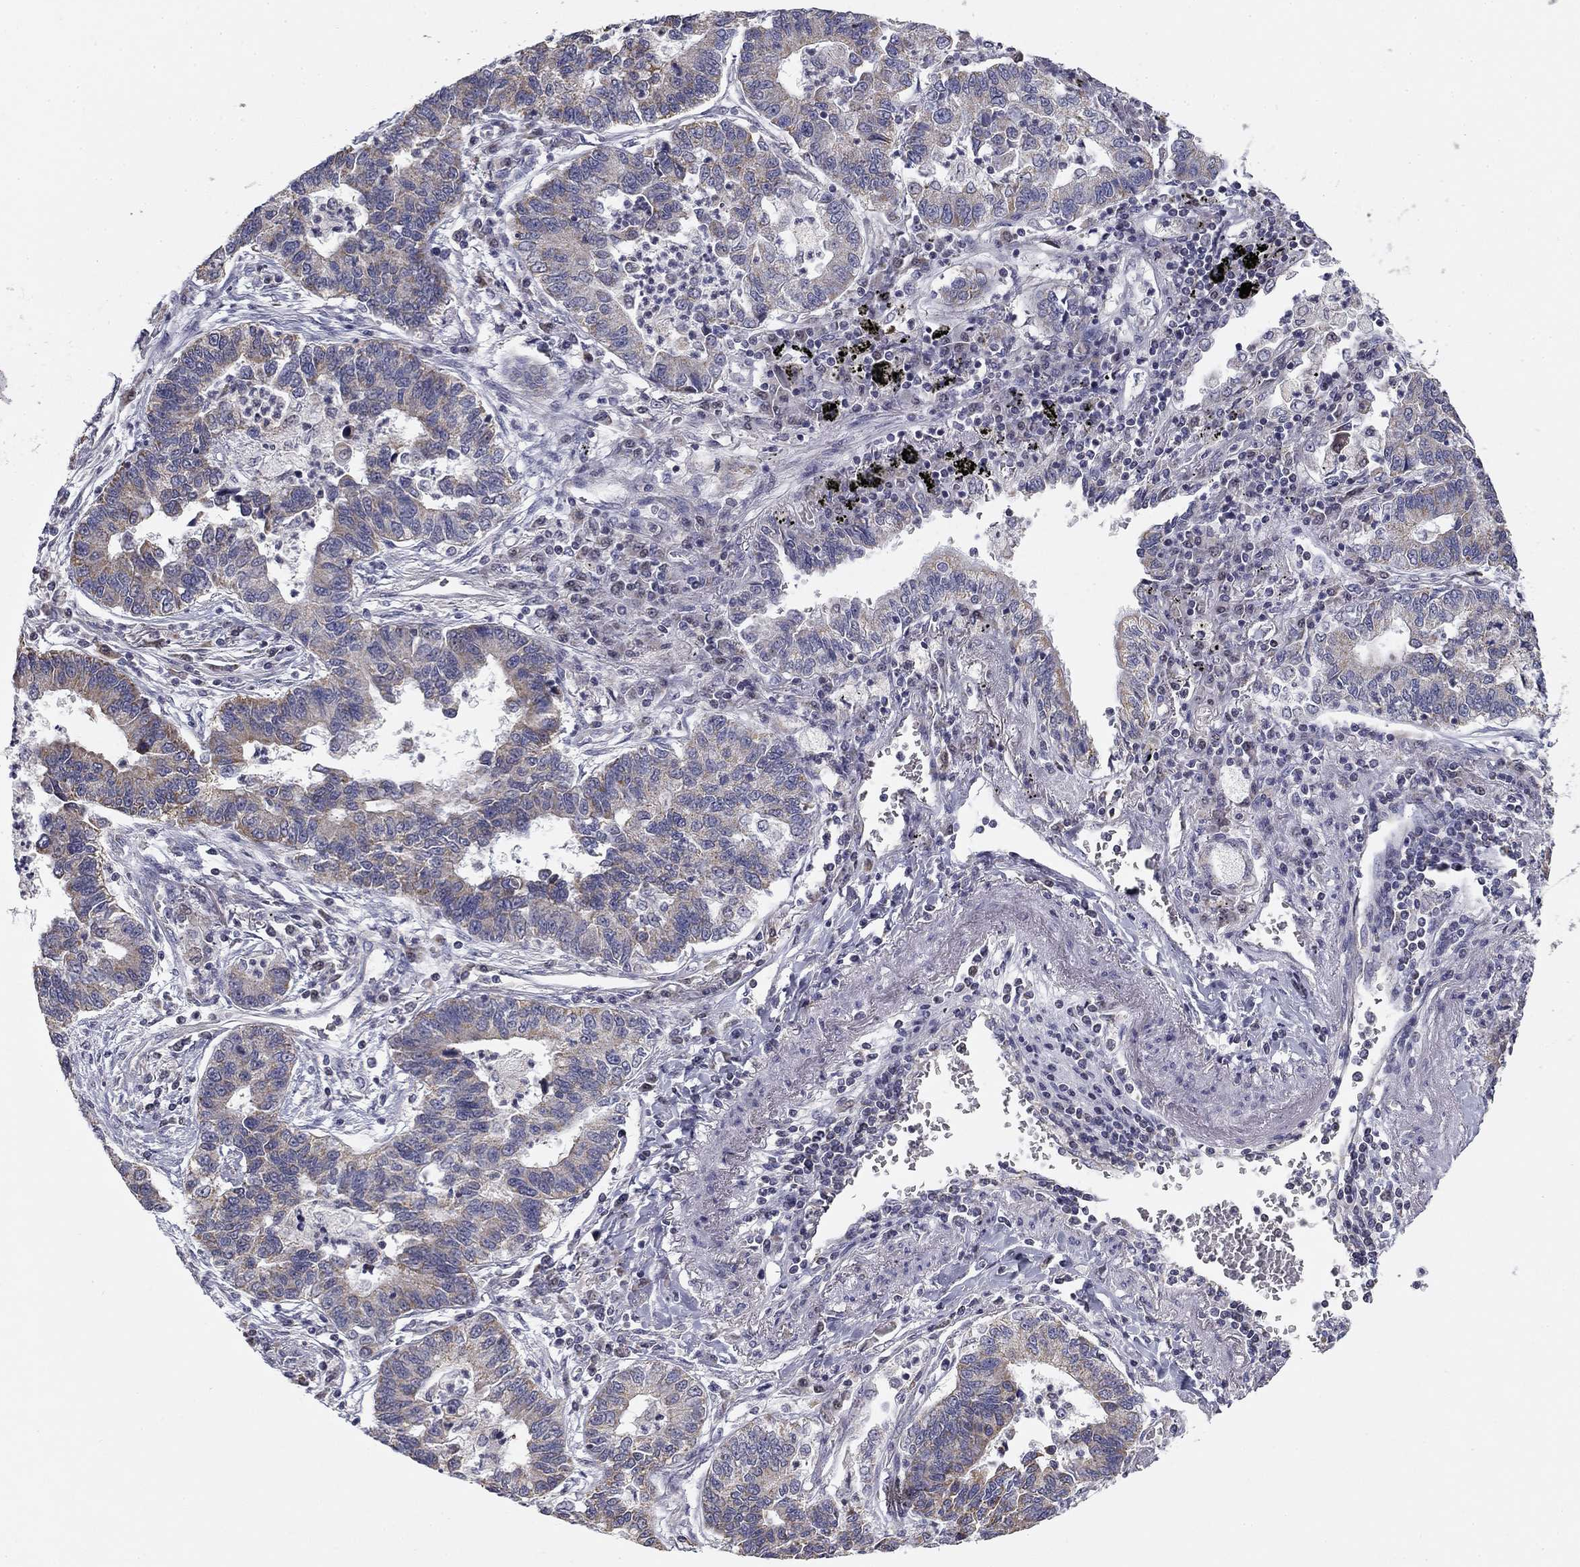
{"staining": {"intensity": "negative", "quantity": "none", "location": "none"}, "tissue": "lung cancer", "cell_type": "Tumor cells", "image_type": "cancer", "snomed": [{"axis": "morphology", "description": "Adenocarcinoma, NOS"}, {"axis": "topography", "description": "Lung"}], "caption": "Photomicrograph shows no protein positivity in tumor cells of lung adenocarcinoma tissue.", "gene": "SLC2A9", "patient": {"sex": "female", "age": 57}}